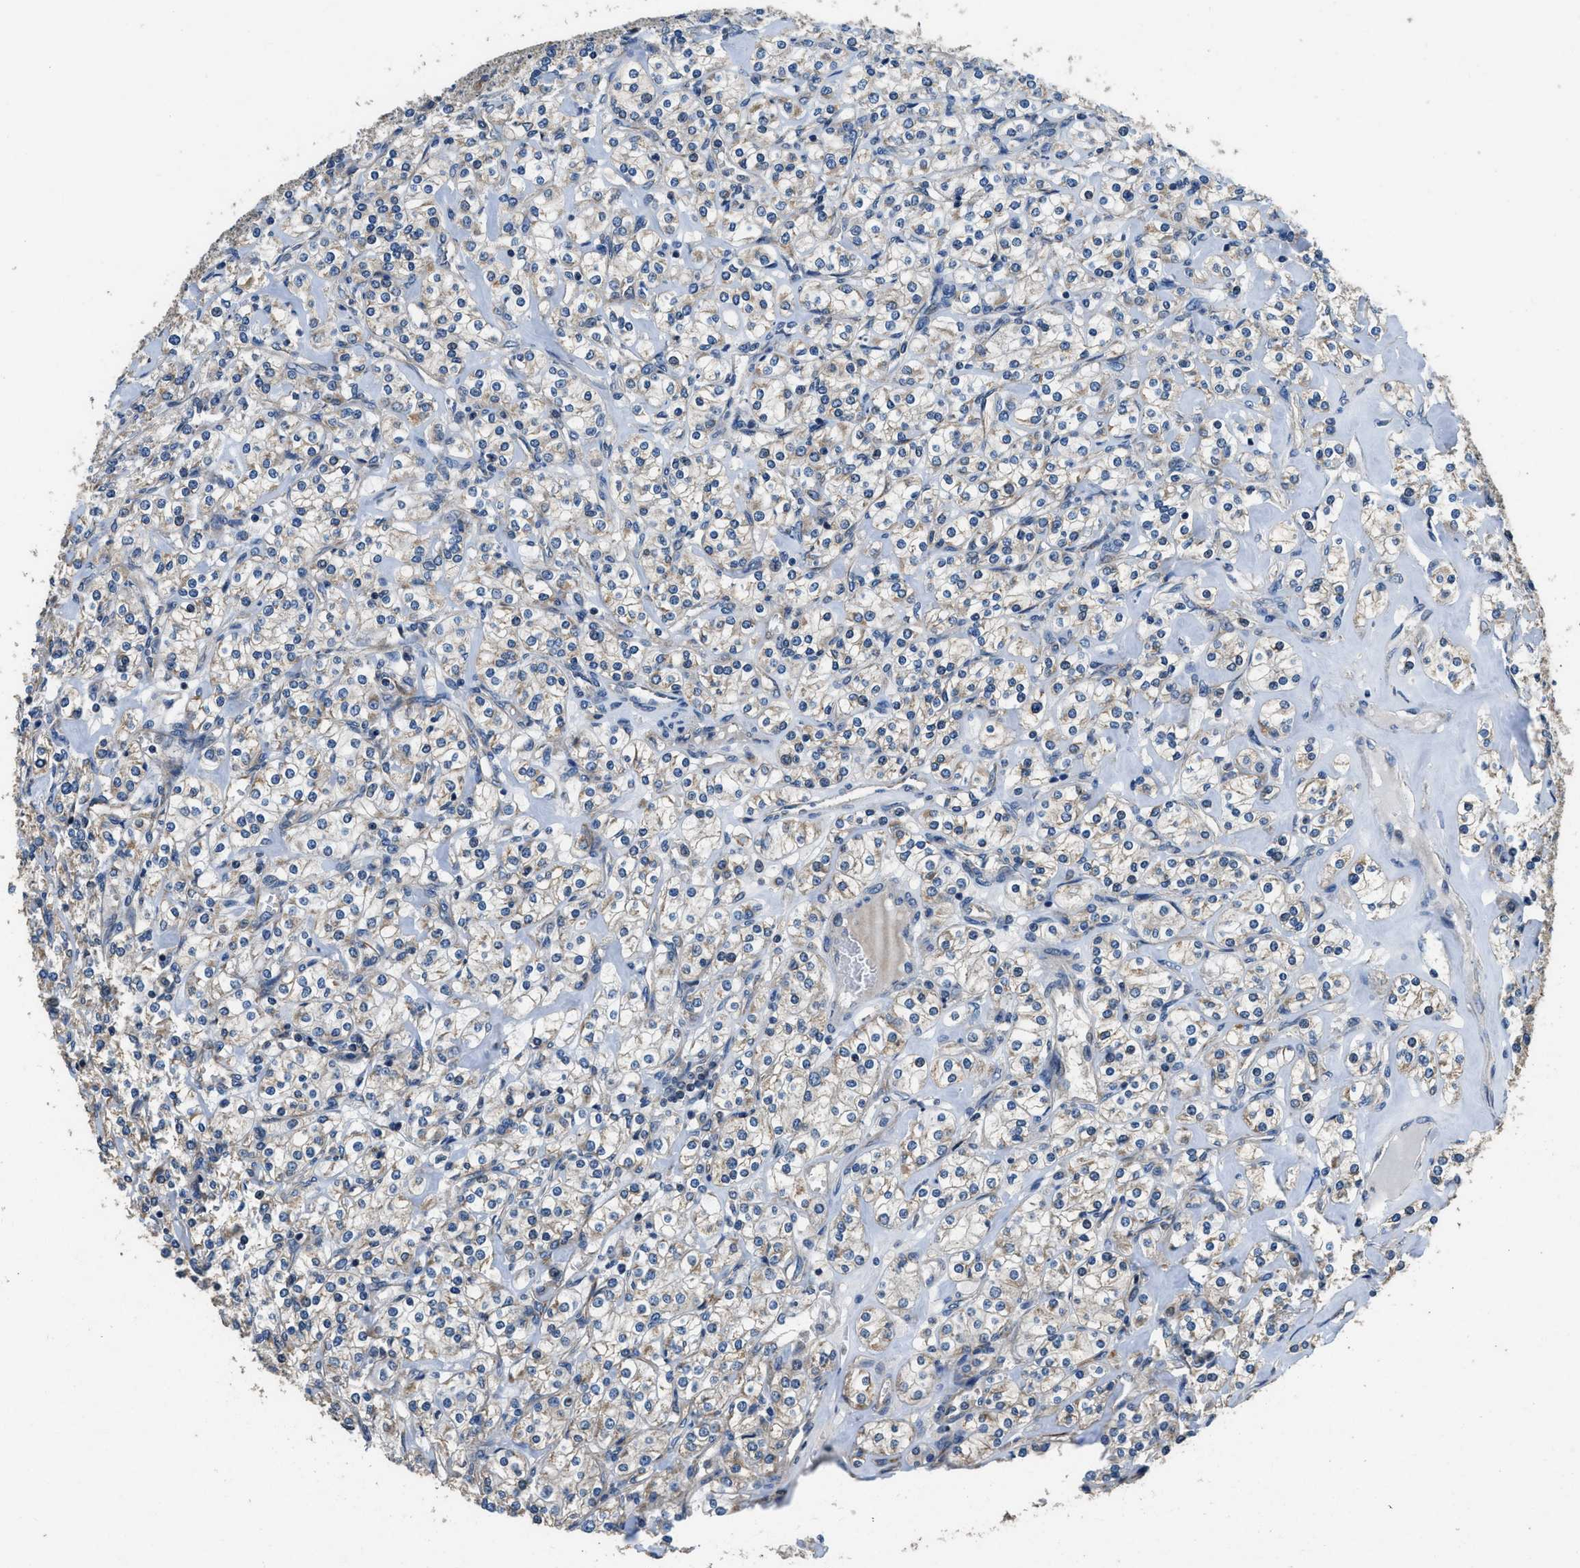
{"staining": {"intensity": "weak", "quantity": "<25%", "location": "cytoplasmic/membranous"}, "tissue": "renal cancer", "cell_type": "Tumor cells", "image_type": "cancer", "snomed": [{"axis": "morphology", "description": "Adenocarcinoma, NOS"}, {"axis": "topography", "description": "Kidney"}], "caption": "Immunohistochemistry (IHC) of human renal cancer displays no positivity in tumor cells.", "gene": "SSH2", "patient": {"sex": "male", "age": 77}}